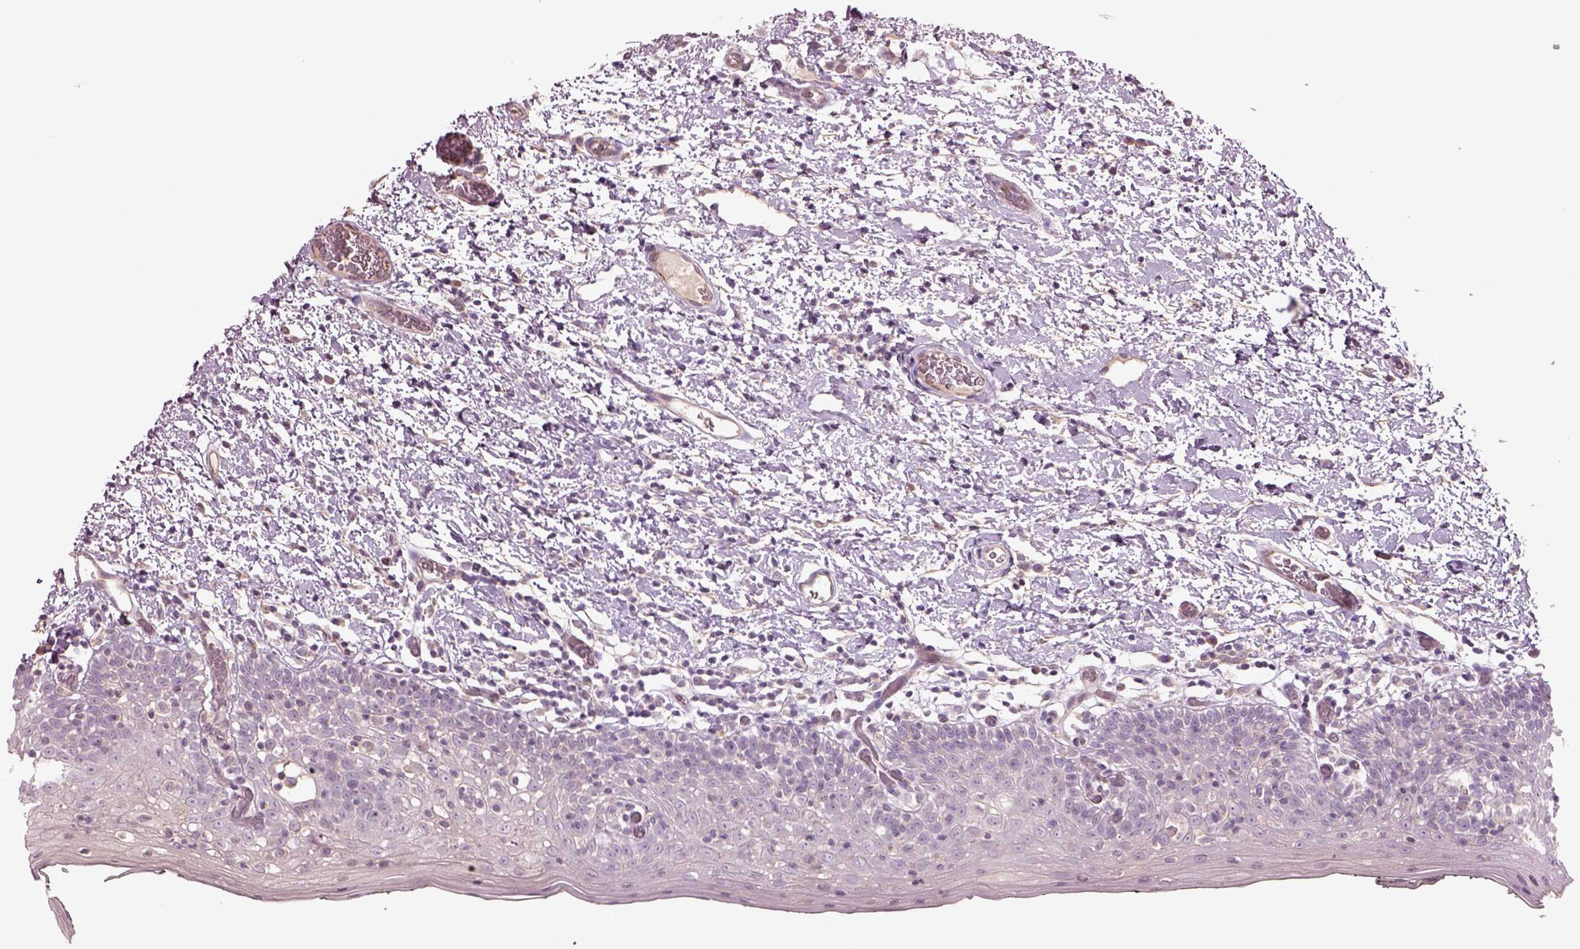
{"staining": {"intensity": "negative", "quantity": "none", "location": "none"}, "tissue": "oral mucosa", "cell_type": "Squamous epithelial cells", "image_type": "normal", "snomed": [{"axis": "morphology", "description": "Normal tissue, NOS"}, {"axis": "morphology", "description": "Squamous cell carcinoma, NOS"}, {"axis": "topography", "description": "Oral tissue"}, {"axis": "topography", "description": "Head-Neck"}], "caption": "The image reveals no staining of squamous epithelial cells in normal oral mucosa. (DAB immunohistochemistry (IHC) with hematoxylin counter stain).", "gene": "DUOXA2", "patient": {"sex": "male", "age": 69}}